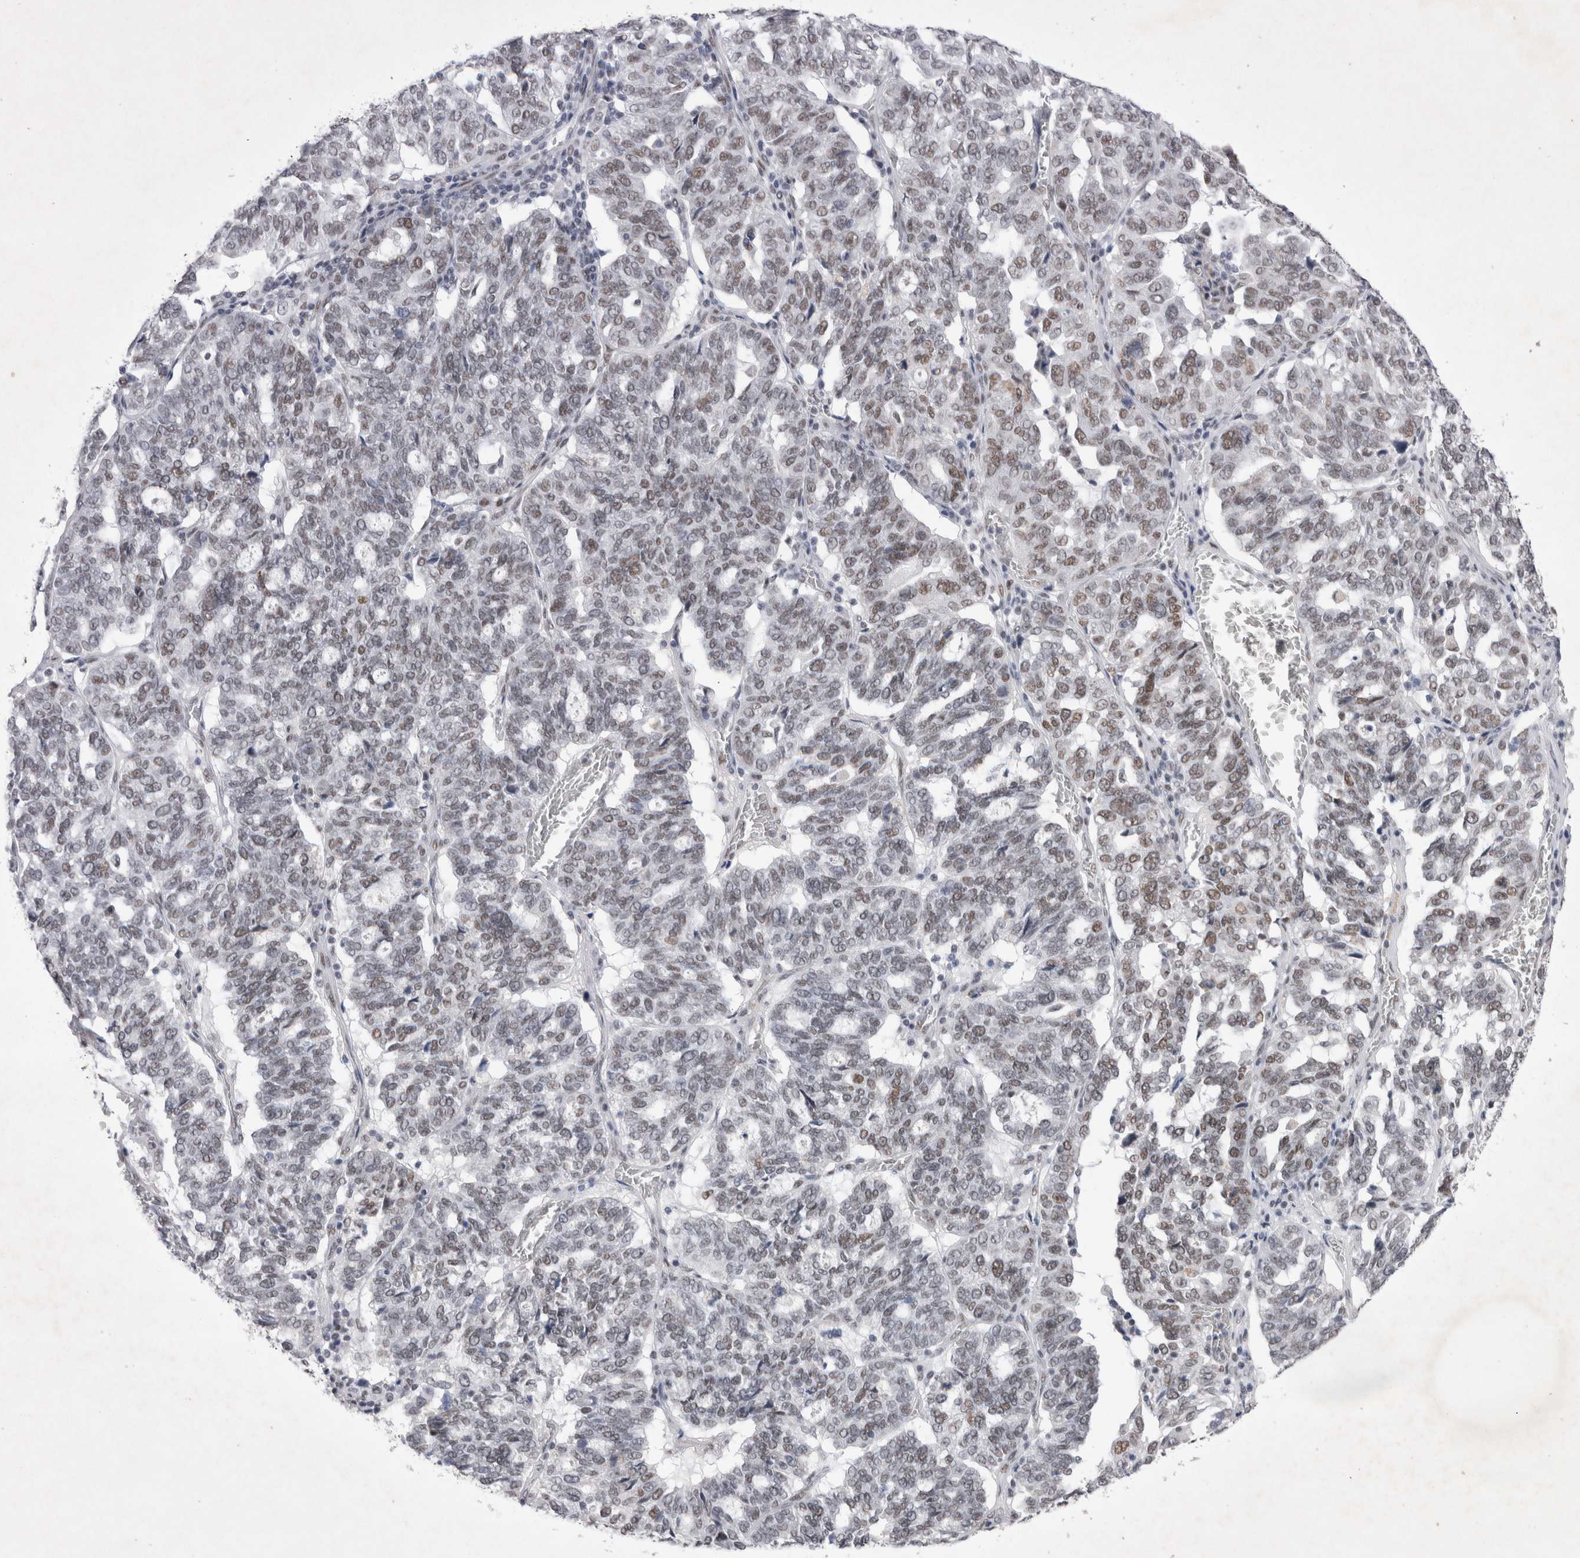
{"staining": {"intensity": "weak", "quantity": "25%-75%", "location": "nuclear"}, "tissue": "ovarian cancer", "cell_type": "Tumor cells", "image_type": "cancer", "snomed": [{"axis": "morphology", "description": "Cystadenocarcinoma, serous, NOS"}, {"axis": "topography", "description": "Ovary"}], "caption": "Protein expression analysis of ovarian serous cystadenocarcinoma exhibits weak nuclear expression in approximately 25%-75% of tumor cells.", "gene": "RBM6", "patient": {"sex": "female", "age": 59}}